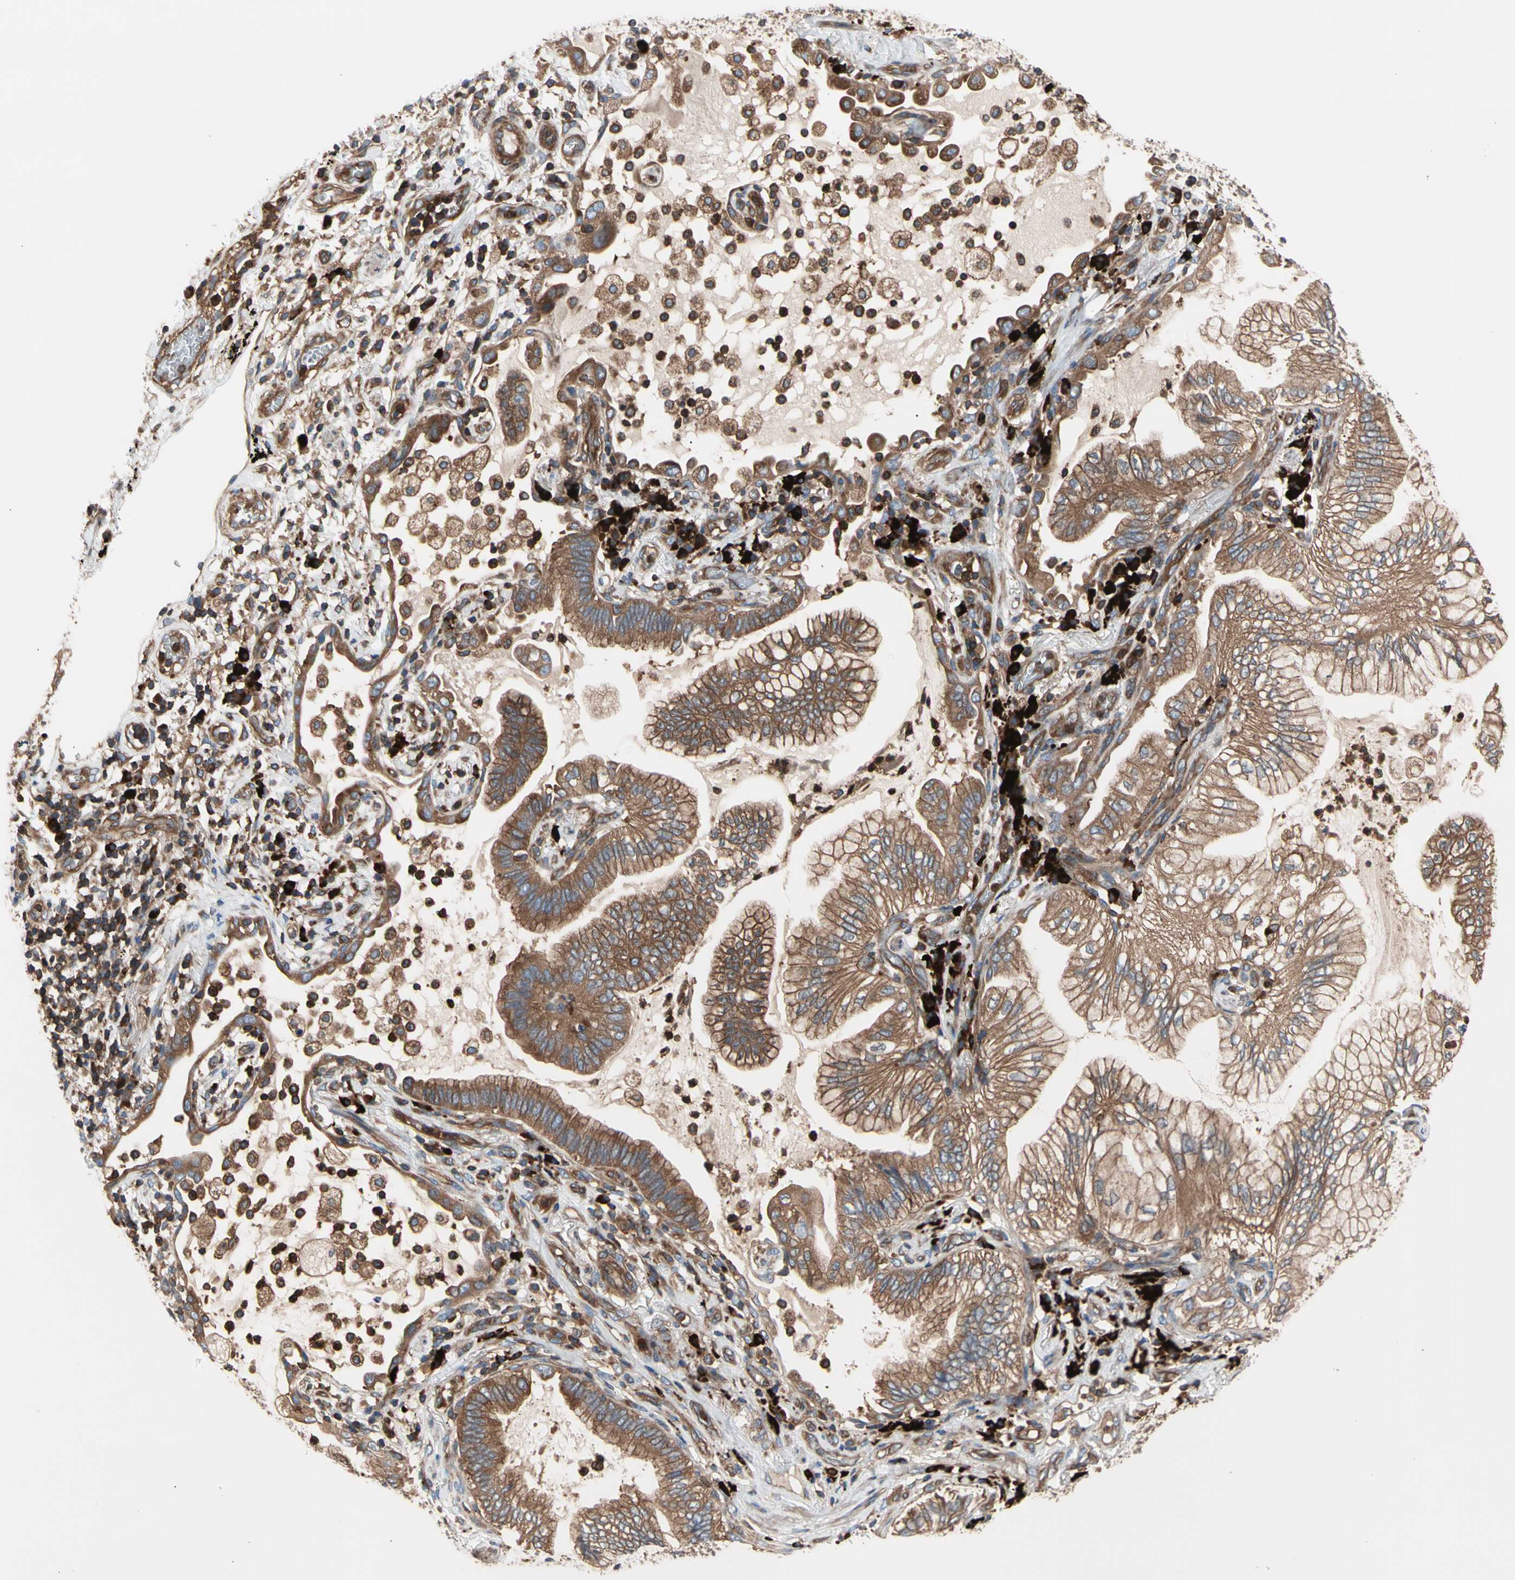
{"staining": {"intensity": "moderate", "quantity": ">75%", "location": "cytoplasmic/membranous"}, "tissue": "lung cancer", "cell_type": "Tumor cells", "image_type": "cancer", "snomed": [{"axis": "morphology", "description": "Normal tissue, NOS"}, {"axis": "morphology", "description": "Adenocarcinoma, NOS"}, {"axis": "topography", "description": "Bronchus"}, {"axis": "topography", "description": "Lung"}], "caption": "IHC micrograph of human lung adenocarcinoma stained for a protein (brown), which demonstrates medium levels of moderate cytoplasmic/membranous positivity in approximately >75% of tumor cells.", "gene": "ROCK1", "patient": {"sex": "female", "age": 70}}